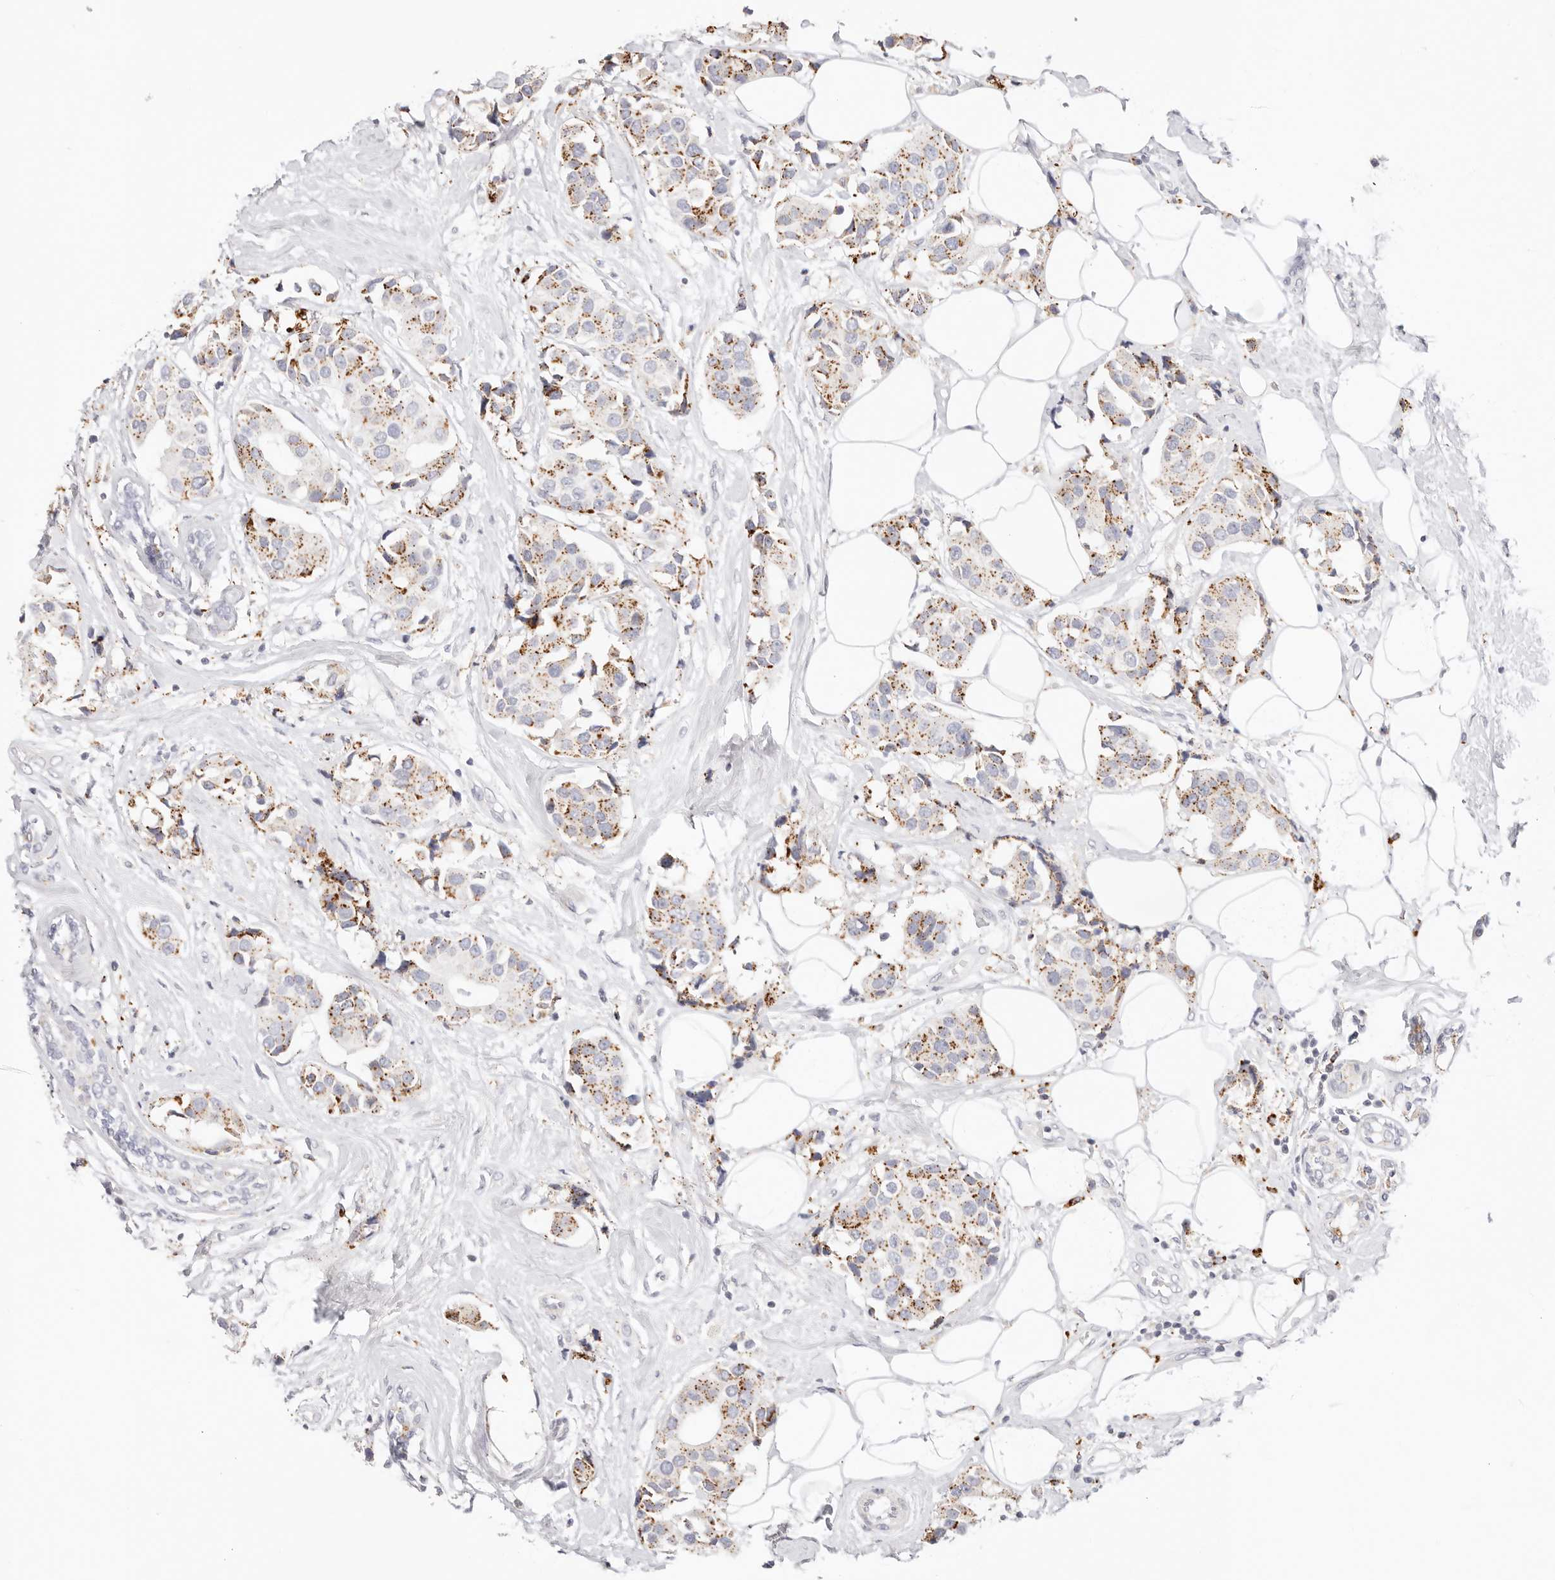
{"staining": {"intensity": "moderate", "quantity": "25%-75%", "location": "cytoplasmic/membranous"}, "tissue": "breast cancer", "cell_type": "Tumor cells", "image_type": "cancer", "snomed": [{"axis": "morphology", "description": "Normal tissue, NOS"}, {"axis": "morphology", "description": "Duct carcinoma"}, {"axis": "topography", "description": "Breast"}], "caption": "IHC image of neoplastic tissue: breast cancer (infiltrating ductal carcinoma) stained using immunohistochemistry demonstrates medium levels of moderate protein expression localized specifically in the cytoplasmic/membranous of tumor cells, appearing as a cytoplasmic/membranous brown color.", "gene": "STKLD1", "patient": {"sex": "female", "age": 39}}